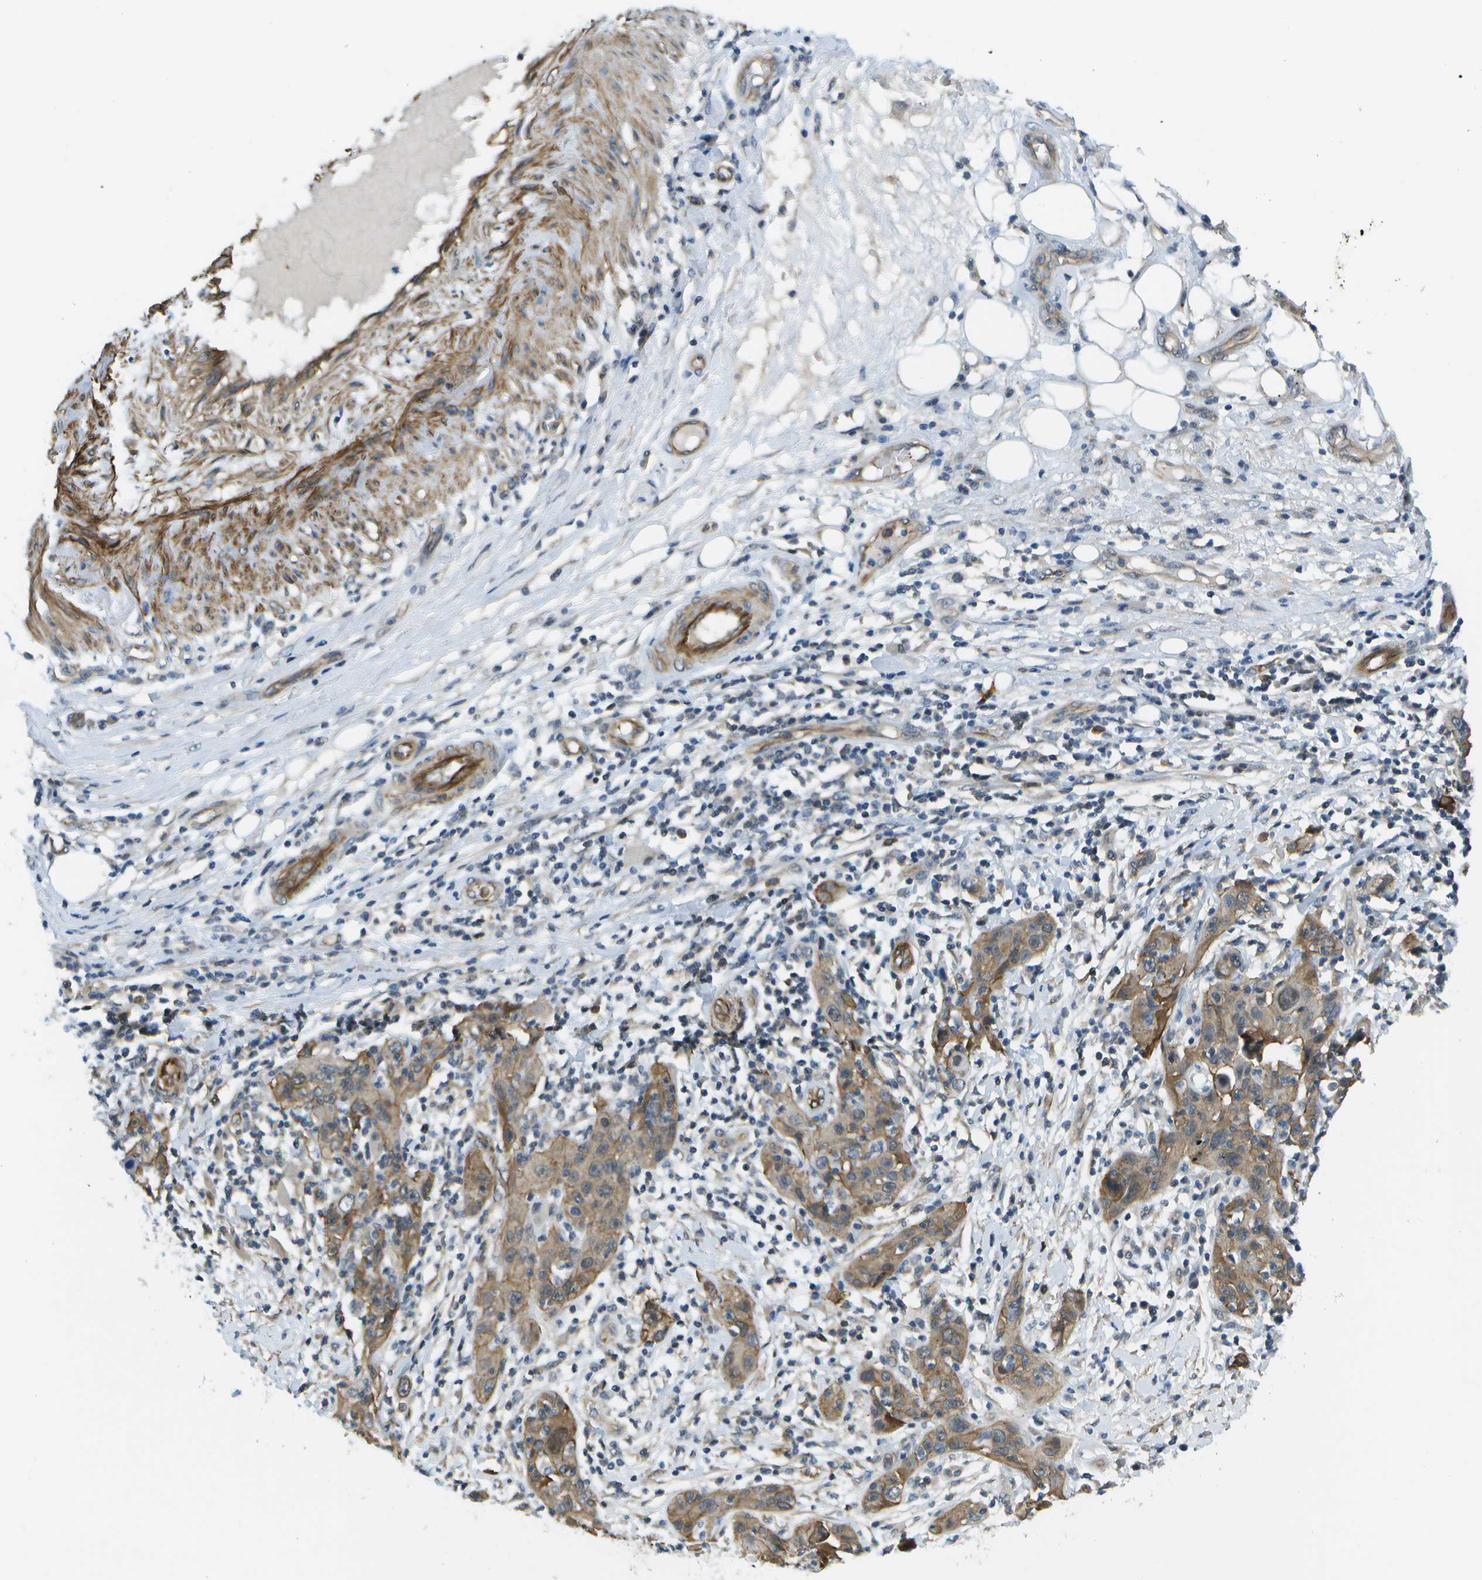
{"staining": {"intensity": "moderate", "quantity": ">75%", "location": "cytoplasmic/membranous"}, "tissue": "skin cancer", "cell_type": "Tumor cells", "image_type": "cancer", "snomed": [{"axis": "morphology", "description": "Squamous cell carcinoma, NOS"}, {"axis": "topography", "description": "Skin"}], "caption": "High-power microscopy captured an immunohistochemistry image of skin squamous cell carcinoma, revealing moderate cytoplasmic/membranous positivity in approximately >75% of tumor cells. (DAB IHC, brown staining for protein, blue staining for nuclei).", "gene": "KIAA0040", "patient": {"sex": "female", "age": 88}}